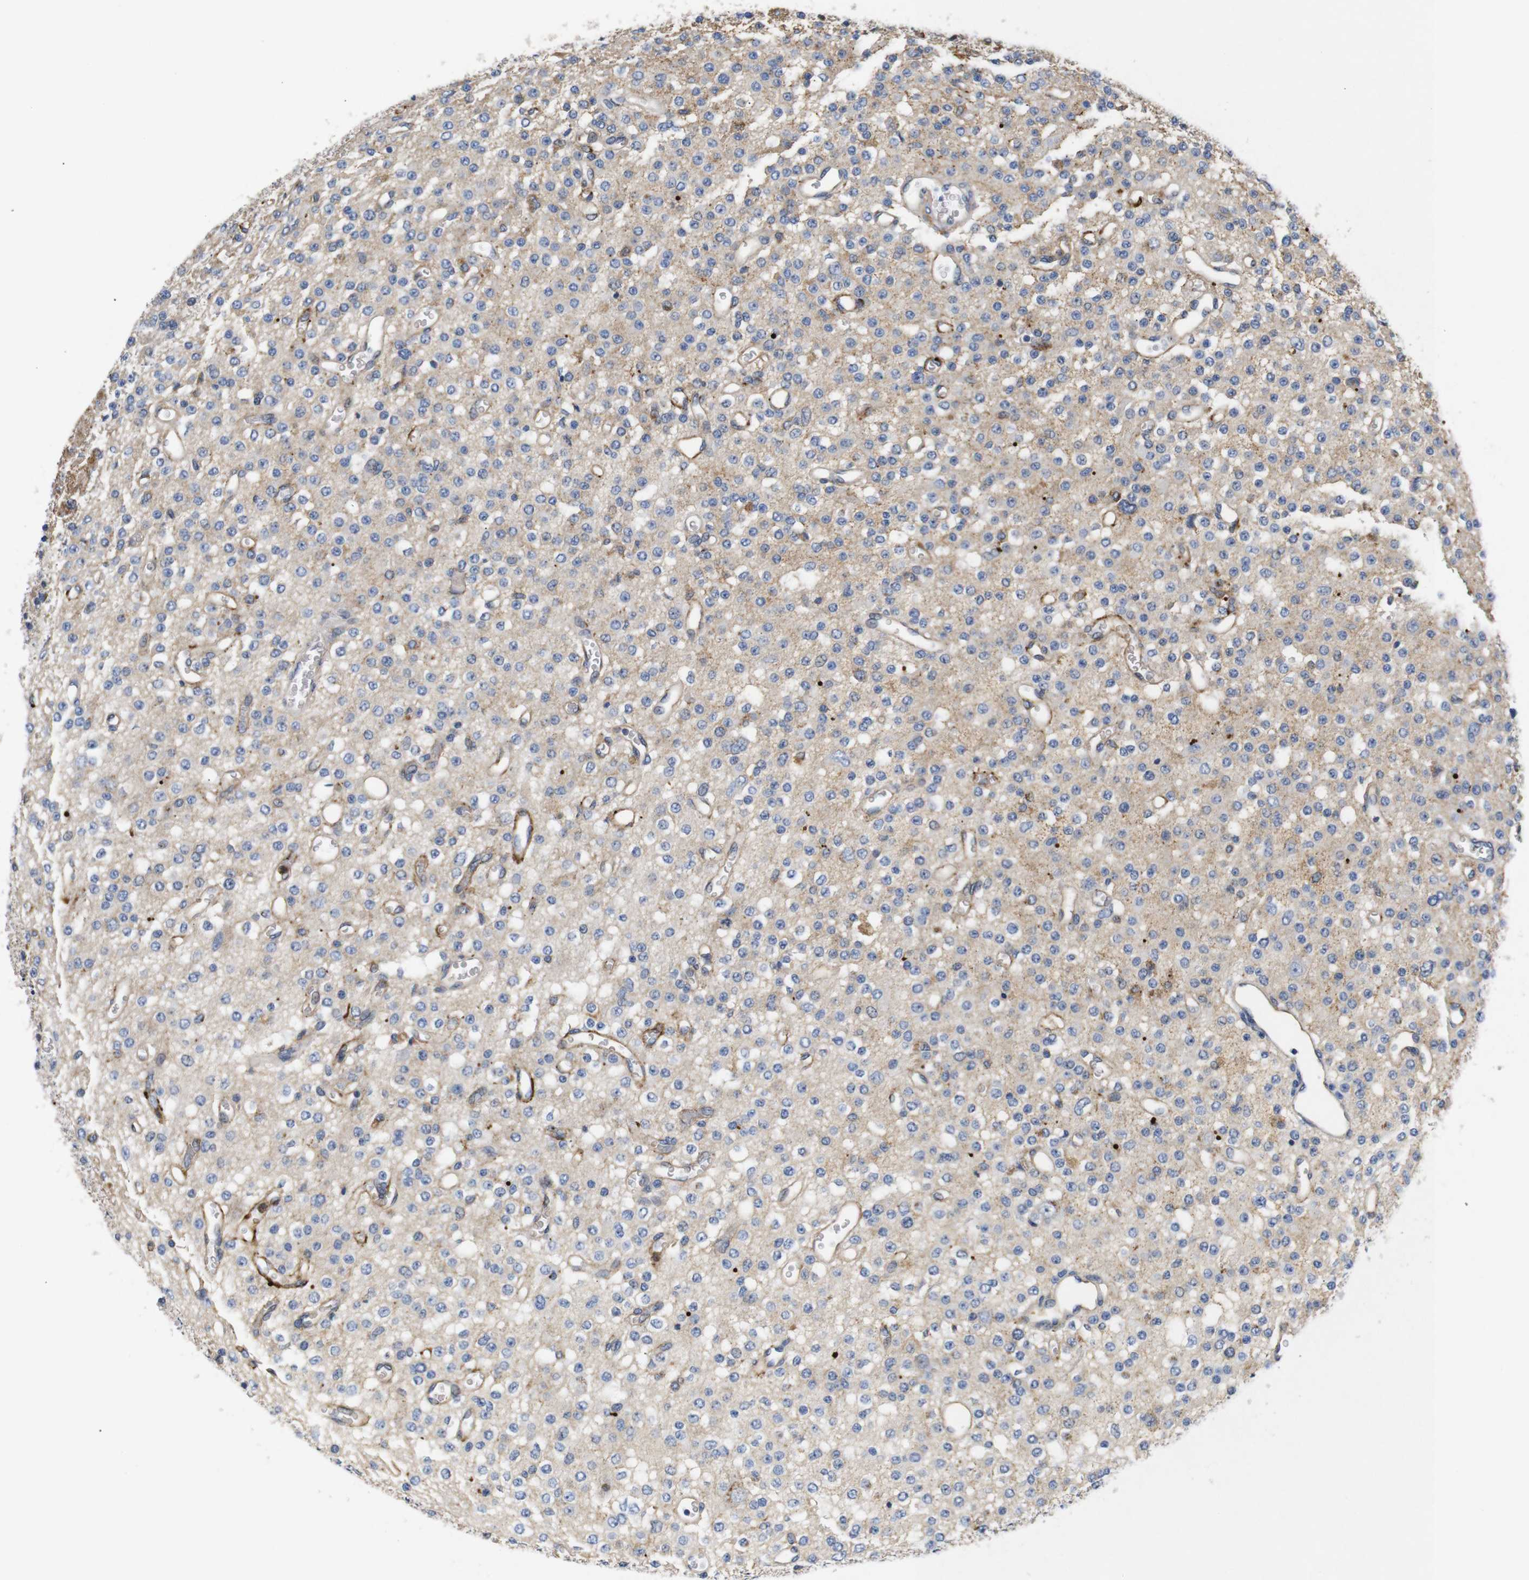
{"staining": {"intensity": "negative", "quantity": "none", "location": "none"}, "tissue": "glioma", "cell_type": "Tumor cells", "image_type": "cancer", "snomed": [{"axis": "morphology", "description": "Glioma, malignant, Low grade"}, {"axis": "topography", "description": "Brain"}], "caption": "Photomicrograph shows no significant protein positivity in tumor cells of malignant glioma (low-grade).", "gene": "SDCBP", "patient": {"sex": "male", "age": 38}}